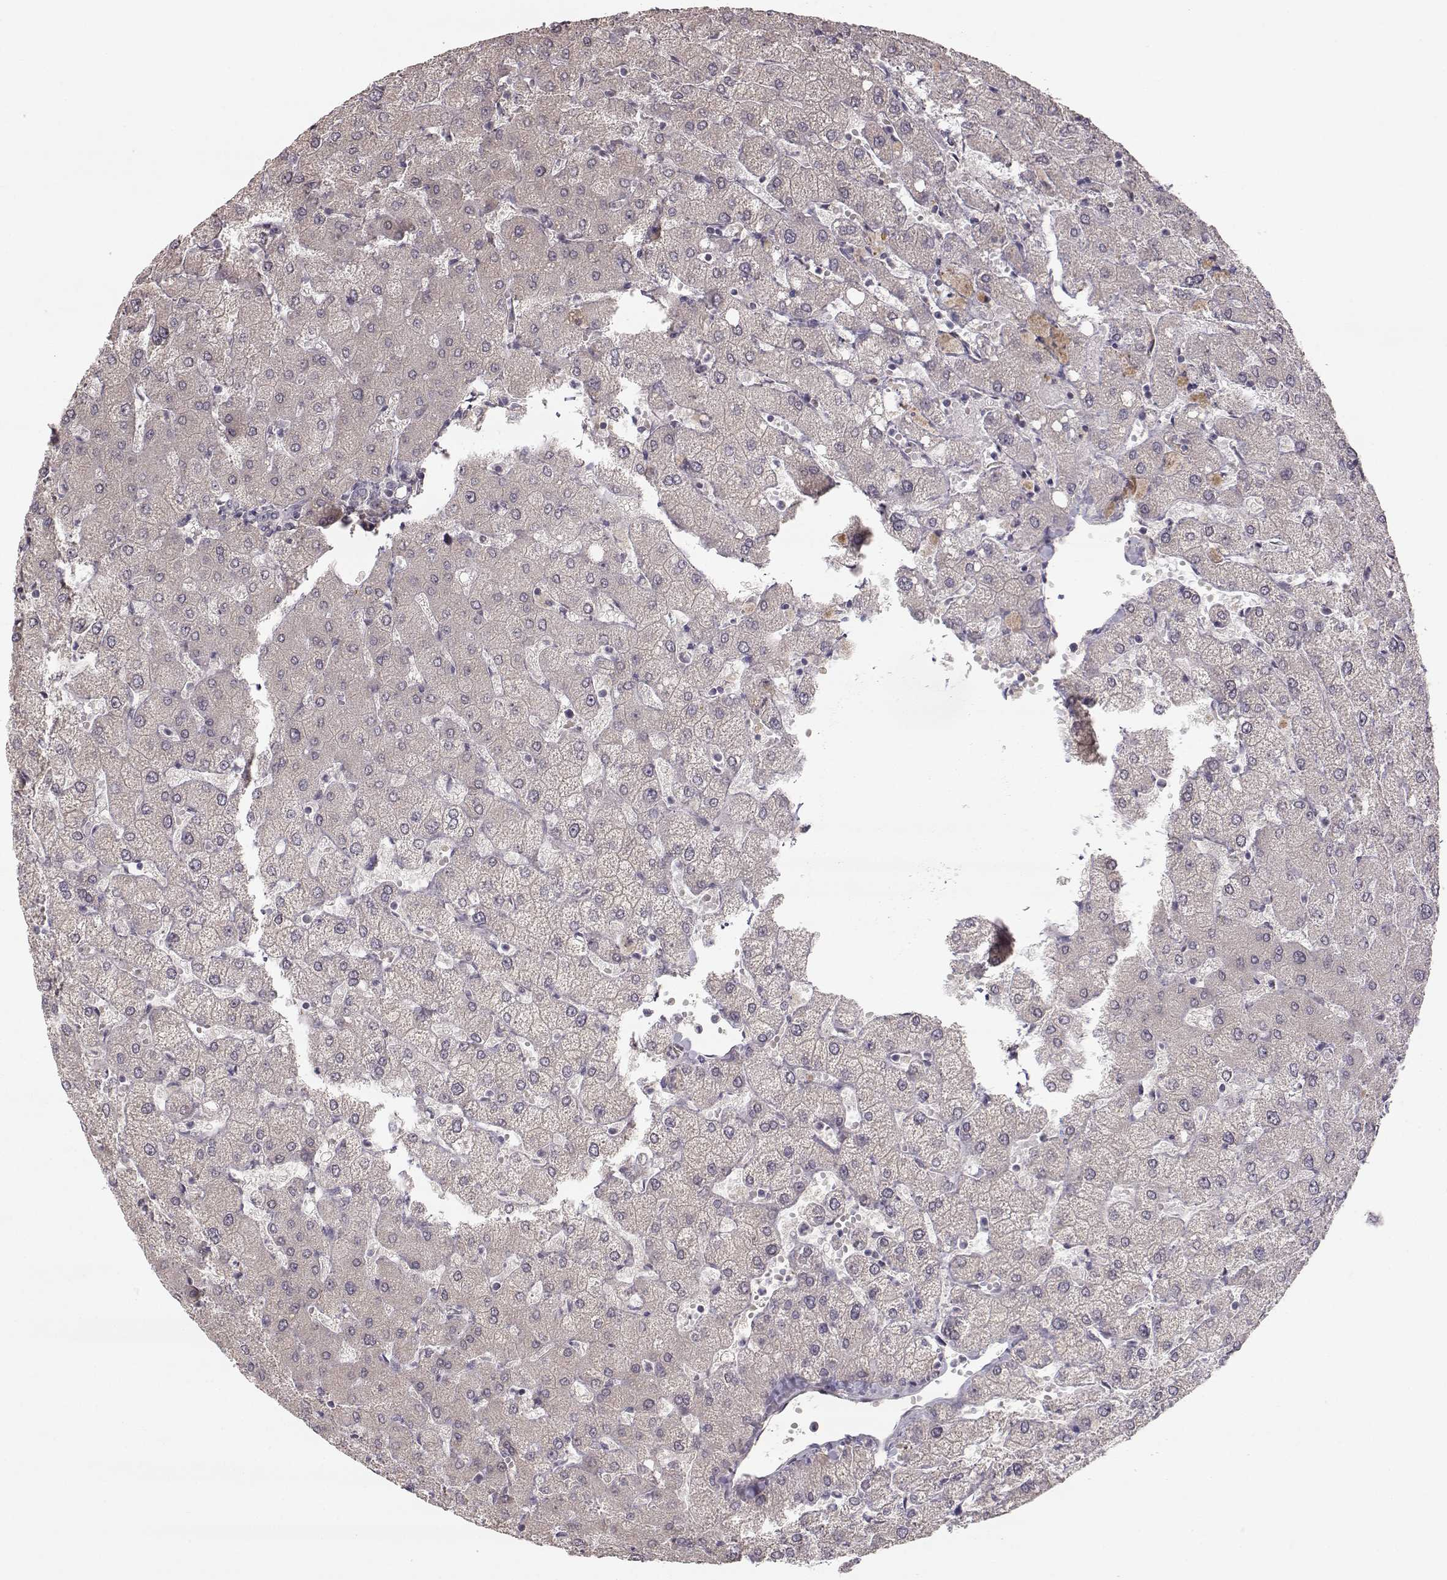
{"staining": {"intensity": "negative", "quantity": "none", "location": "none"}, "tissue": "liver", "cell_type": "Cholangiocytes", "image_type": "normal", "snomed": [{"axis": "morphology", "description": "Normal tissue, NOS"}, {"axis": "topography", "description": "Liver"}], "caption": "High magnification brightfield microscopy of benign liver stained with DAB (brown) and counterstained with hematoxylin (blue): cholangiocytes show no significant staining. Nuclei are stained in blue.", "gene": "PNMT", "patient": {"sex": "female", "age": 54}}